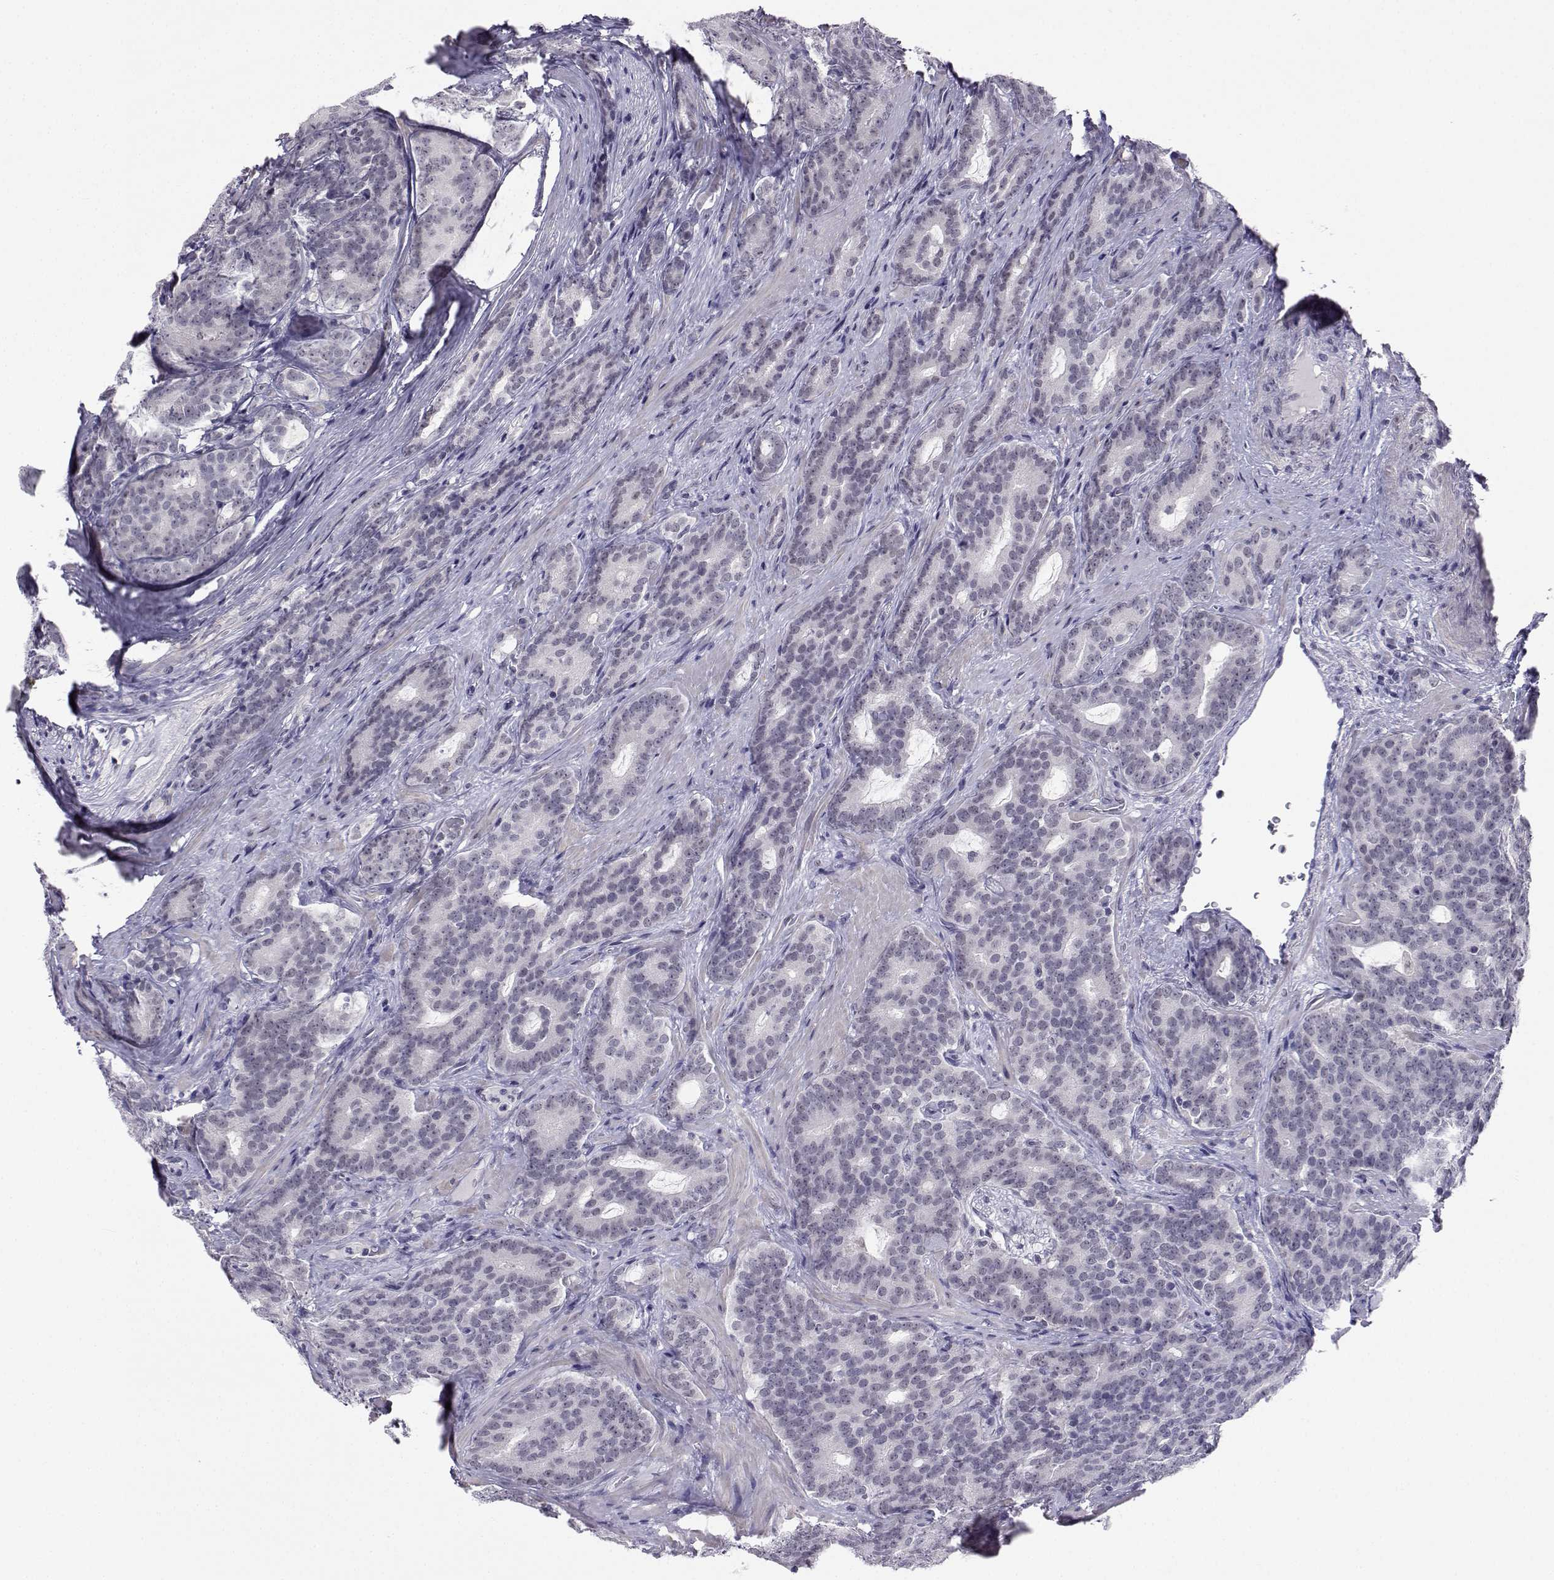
{"staining": {"intensity": "negative", "quantity": "none", "location": "none"}, "tissue": "prostate cancer", "cell_type": "Tumor cells", "image_type": "cancer", "snomed": [{"axis": "morphology", "description": "Adenocarcinoma, NOS"}, {"axis": "topography", "description": "Prostate"}], "caption": "The histopathology image demonstrates no significant positivity in tumor cells of prostate adenocarcinoma.", "gene": "MED26", "patient": {"sex": "male", "age": 71}}